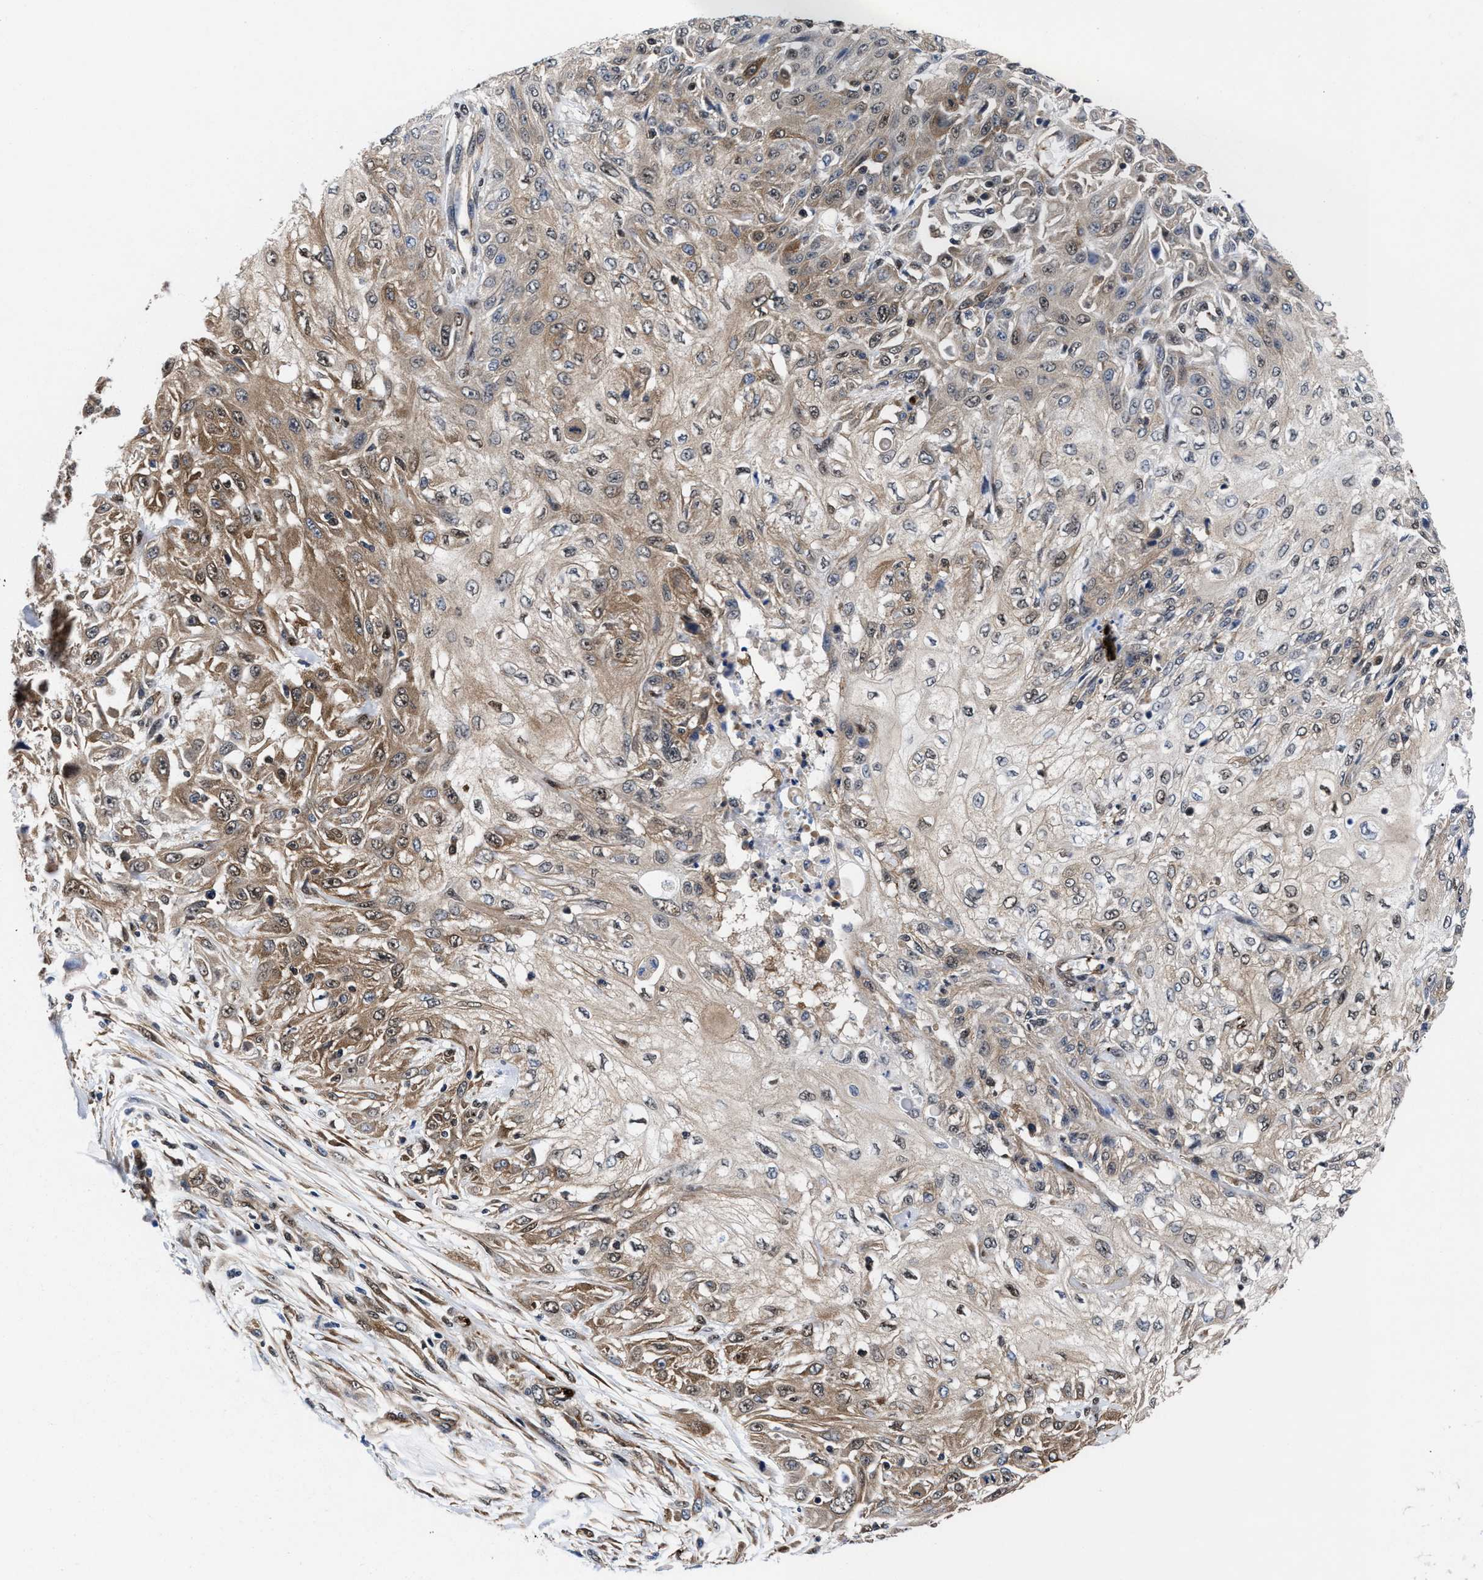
{"staining": {"intensity": "weak", "quantity": "25%-75%", "location": "cytoplasmic/membranous"}, "tissue": "skin cancer", "cell_type": "Tumor cells", "image_type": "cancer", "snomed": [{"axis": "morphology", "description": "Squamous cell carcinoma, NOS"}, {"axis": "morphology", "description": "Squamous cell carcinoma, metastatic, NOS"}, {"axis": "topography", "description": "Skin"}, {"axis": "topography", "description": "Lymph node"}], "caption": "The image reveals immunohistochemical staining of skin metastatic squamous cell carcinoma. There is weak cytoplasmic/membranous expression is present in approximately 25%-75% of tumor cells.", "gene": "ACLY", "patient": {"sex": "male", "age": 75}}